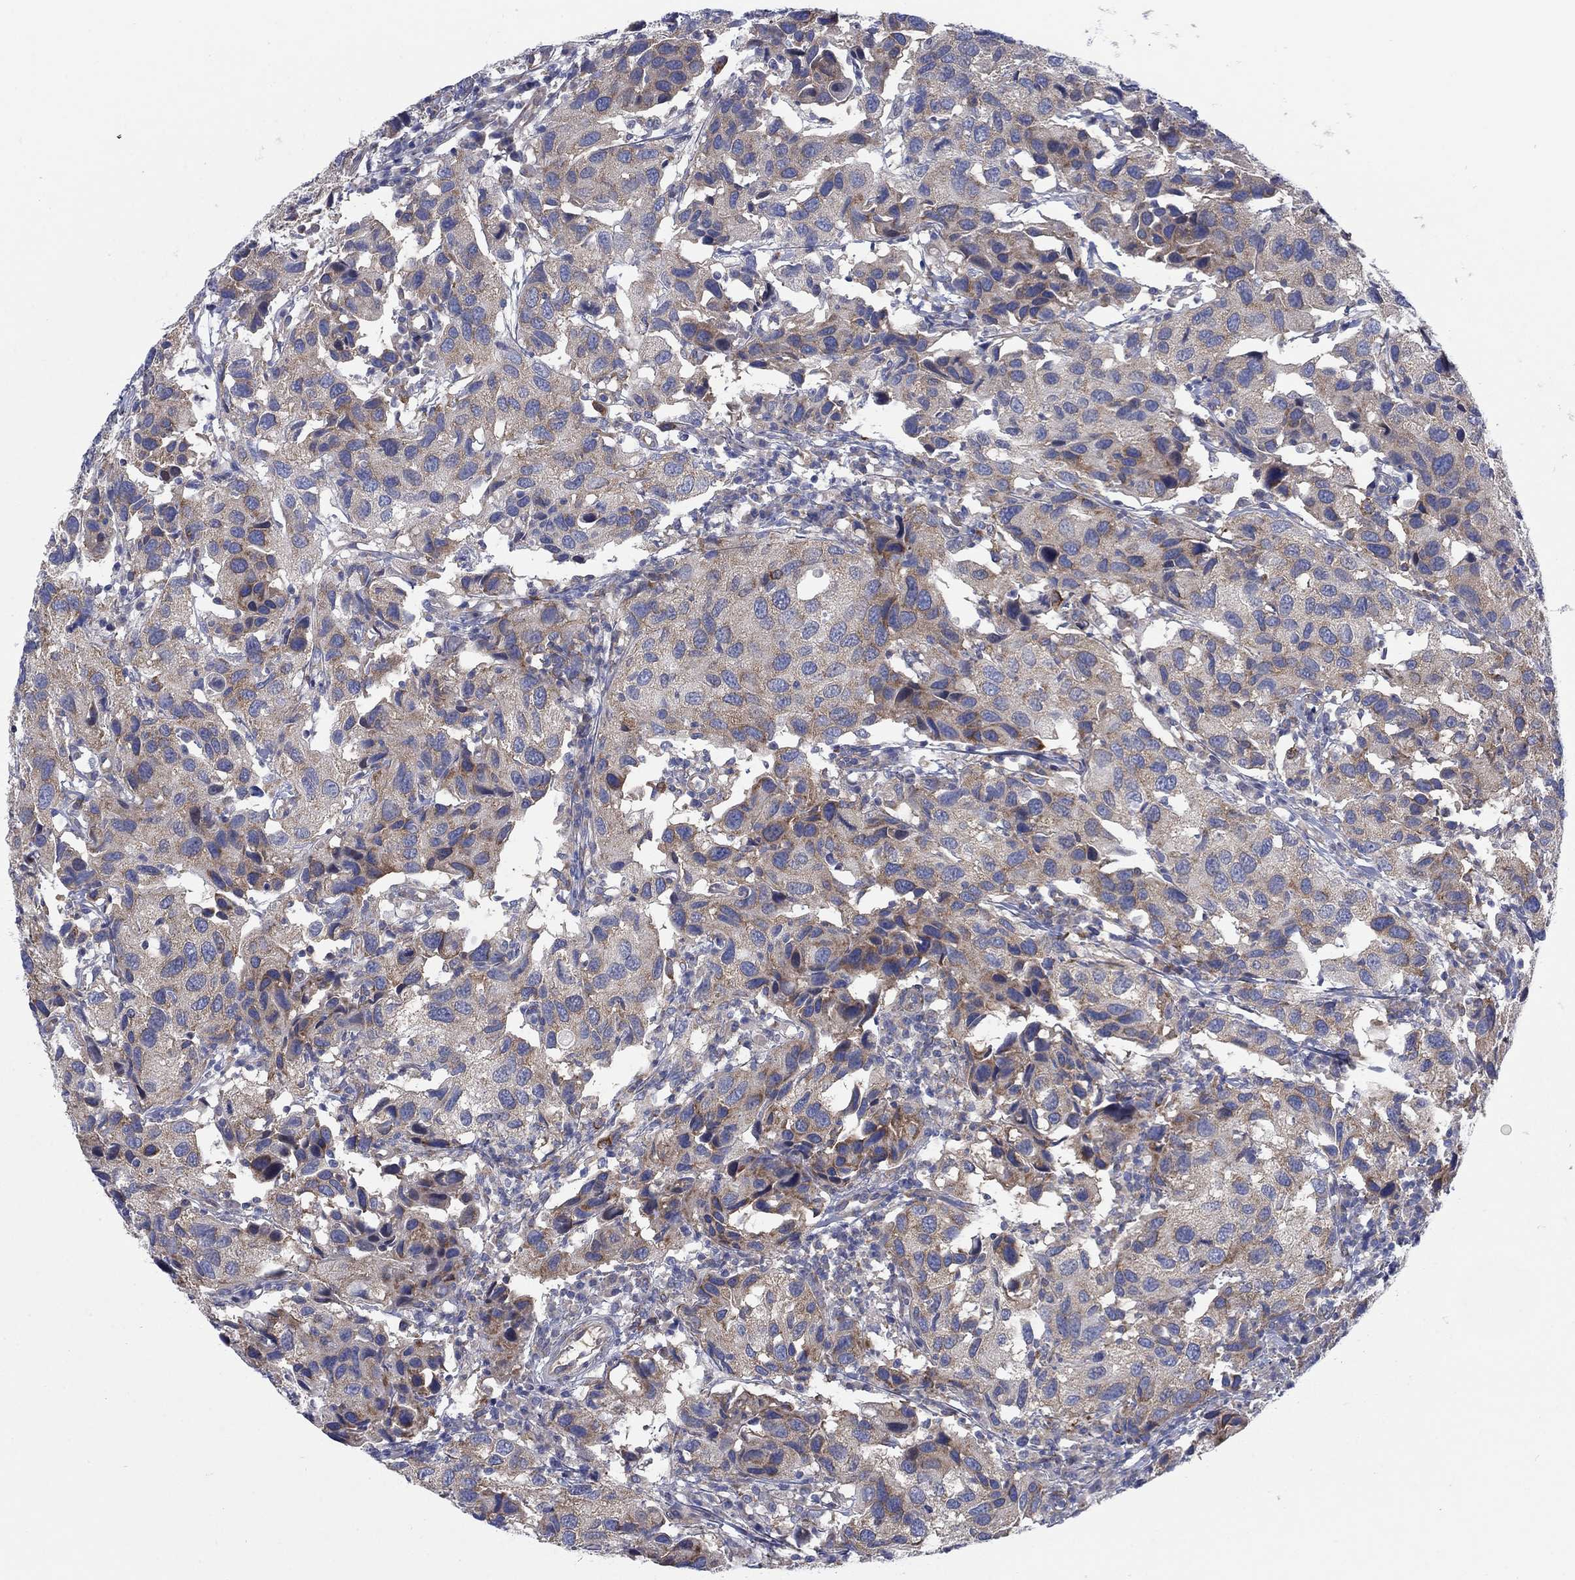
{"staining": {"intensity": "moderate", "quantity": "<25%", "location": "cytoplasmic/membranous"}, "tissue": "urothelial cancer", "cell_type": "Tumor cells", "image_type": "cancer", "snomed": [{"axis": "morphology", "description": "Urothelial carcinoma, High grade"}, {"axis": "topography", "description": "Urinary bladder"}], "caption": "Immunohistochemistry (IHC) (DAB (3,3'-diaminobenzidine)) staining of urothelial cancer demonstrates moderate cytoplasmic/membranous protein positivity in about <25% of tumor cells.", "gene": "TMEM59", "patient": {"sex": "male", "age": 79}}